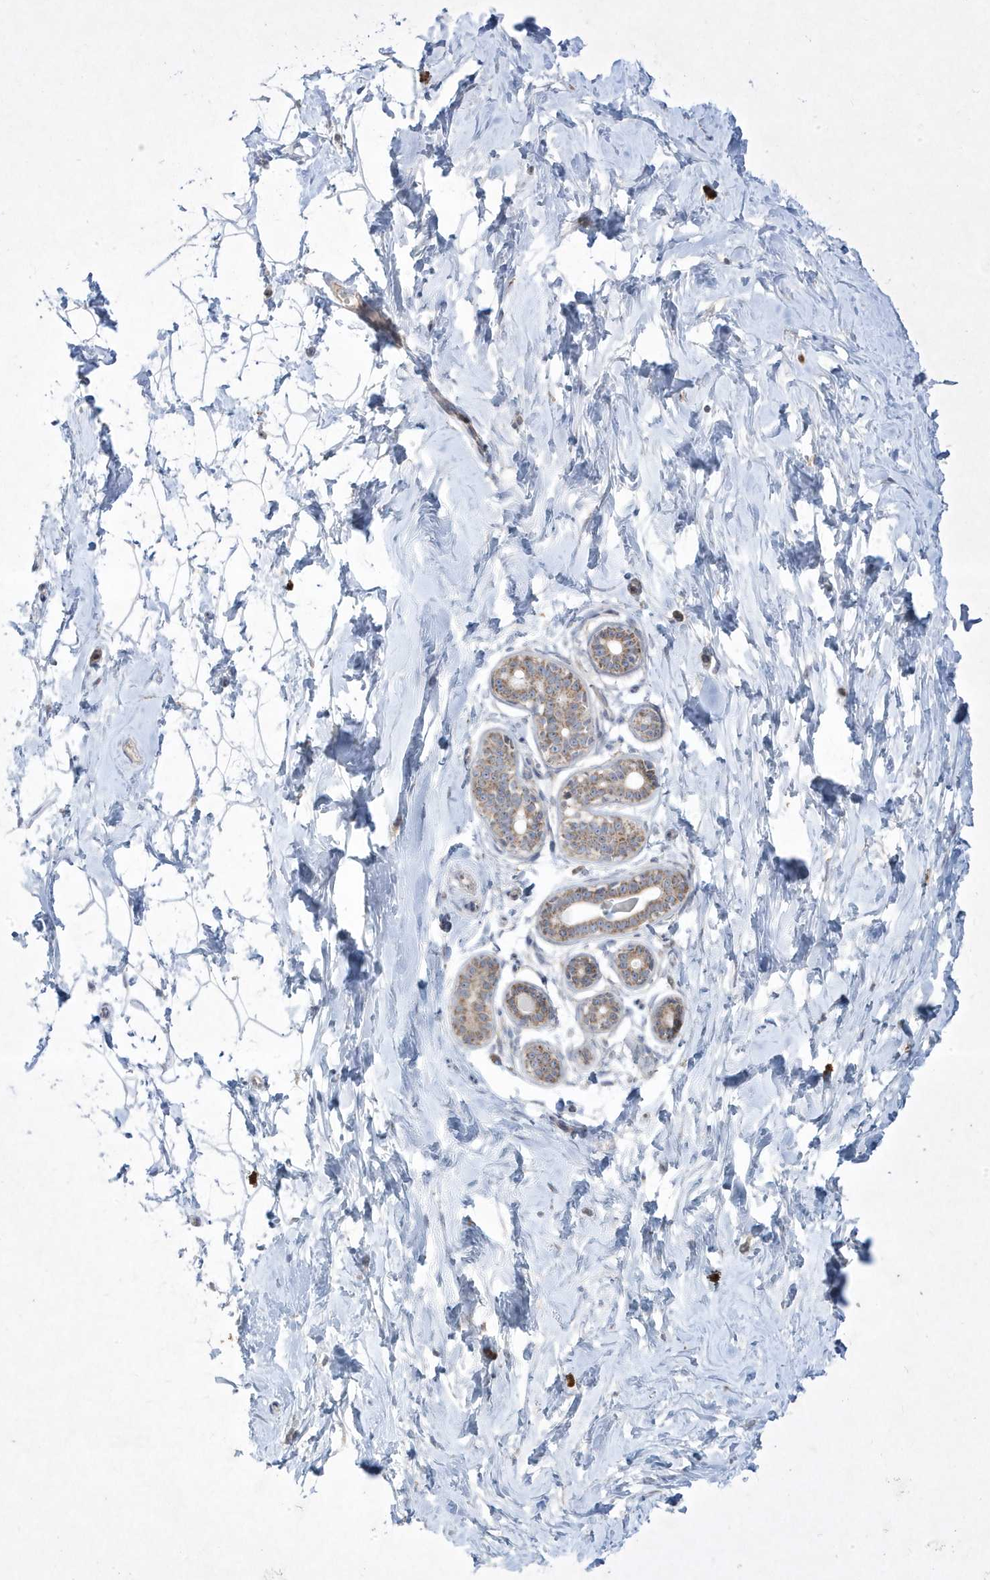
{"staining": {"intensity": "negative", "quantity": "none", "location": "none"}, "tissue": "breast", "cell_type": "Adipocytes", "image_type": "normal", "snomed": [{"axis": "morphology", "description": "Normal tissue, NOS"}, {"axis": "morphology", "description": "Adenoma, NOS"}, {"axis": "topography", "description": "Breast"}], "caption": "This is an IHC histopathology image of benign human breast. There is no expression in adipocytes.", "gene": "ADAMTSL3", "patient": {"sex": "female", "age": 23}}